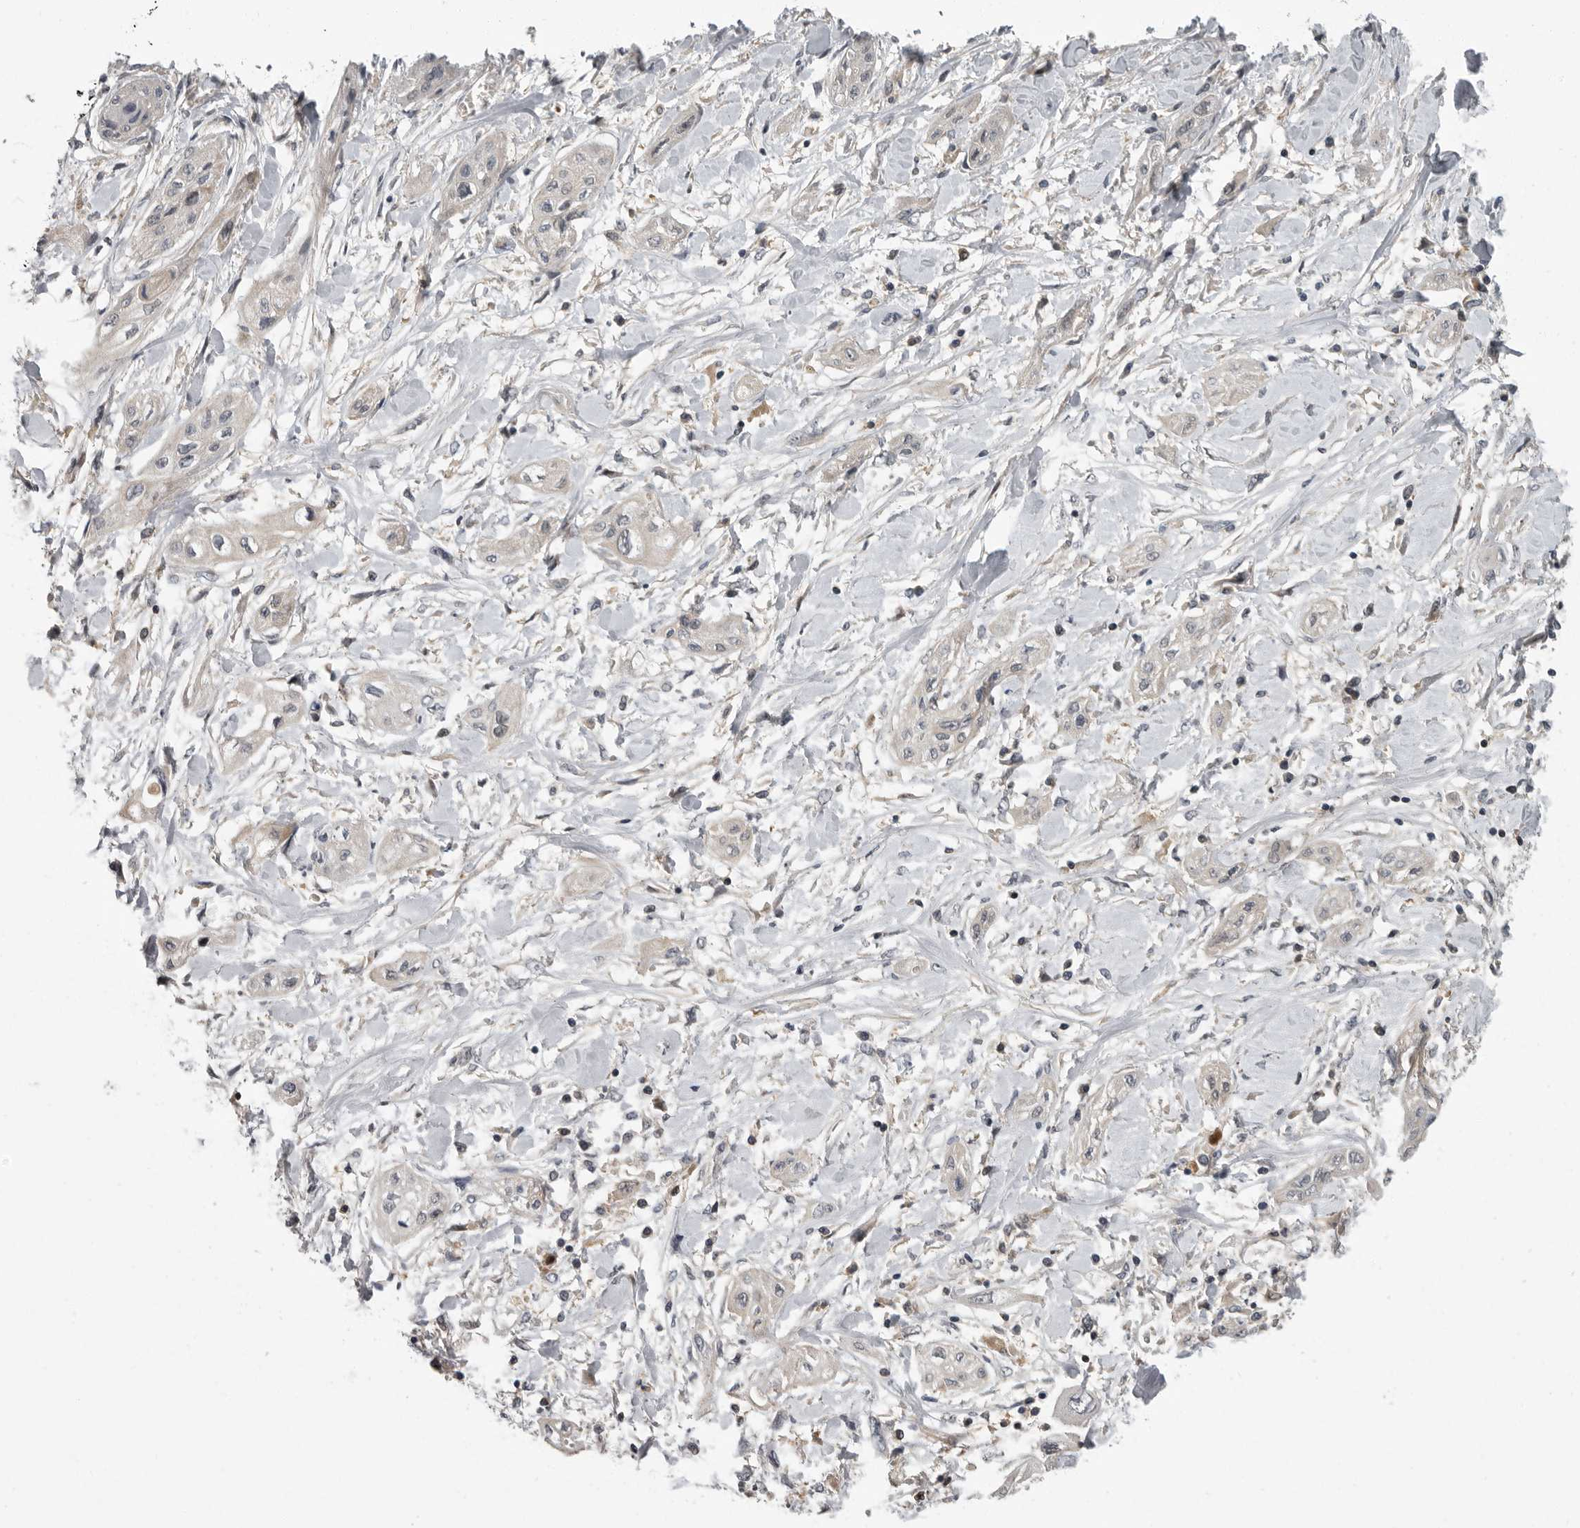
{"staining": {"intensity": "negative", "quantity": "none", "location": "none"}, "tissue": "lung cancer", "cell_type": "Tumor cells", "image_type": "cancer", "snomed": [{"axis": "morphology", "description": "Squamous cell carcinoma, NOS"}, {"axis": "topography", "description": "Lung"}], "caption": "A micrograph of lung cancer stained for a protein displays no brown staining in tumor cells.", "gene": "PDE7A", "patient": {"sex": "female", "age": 47}}